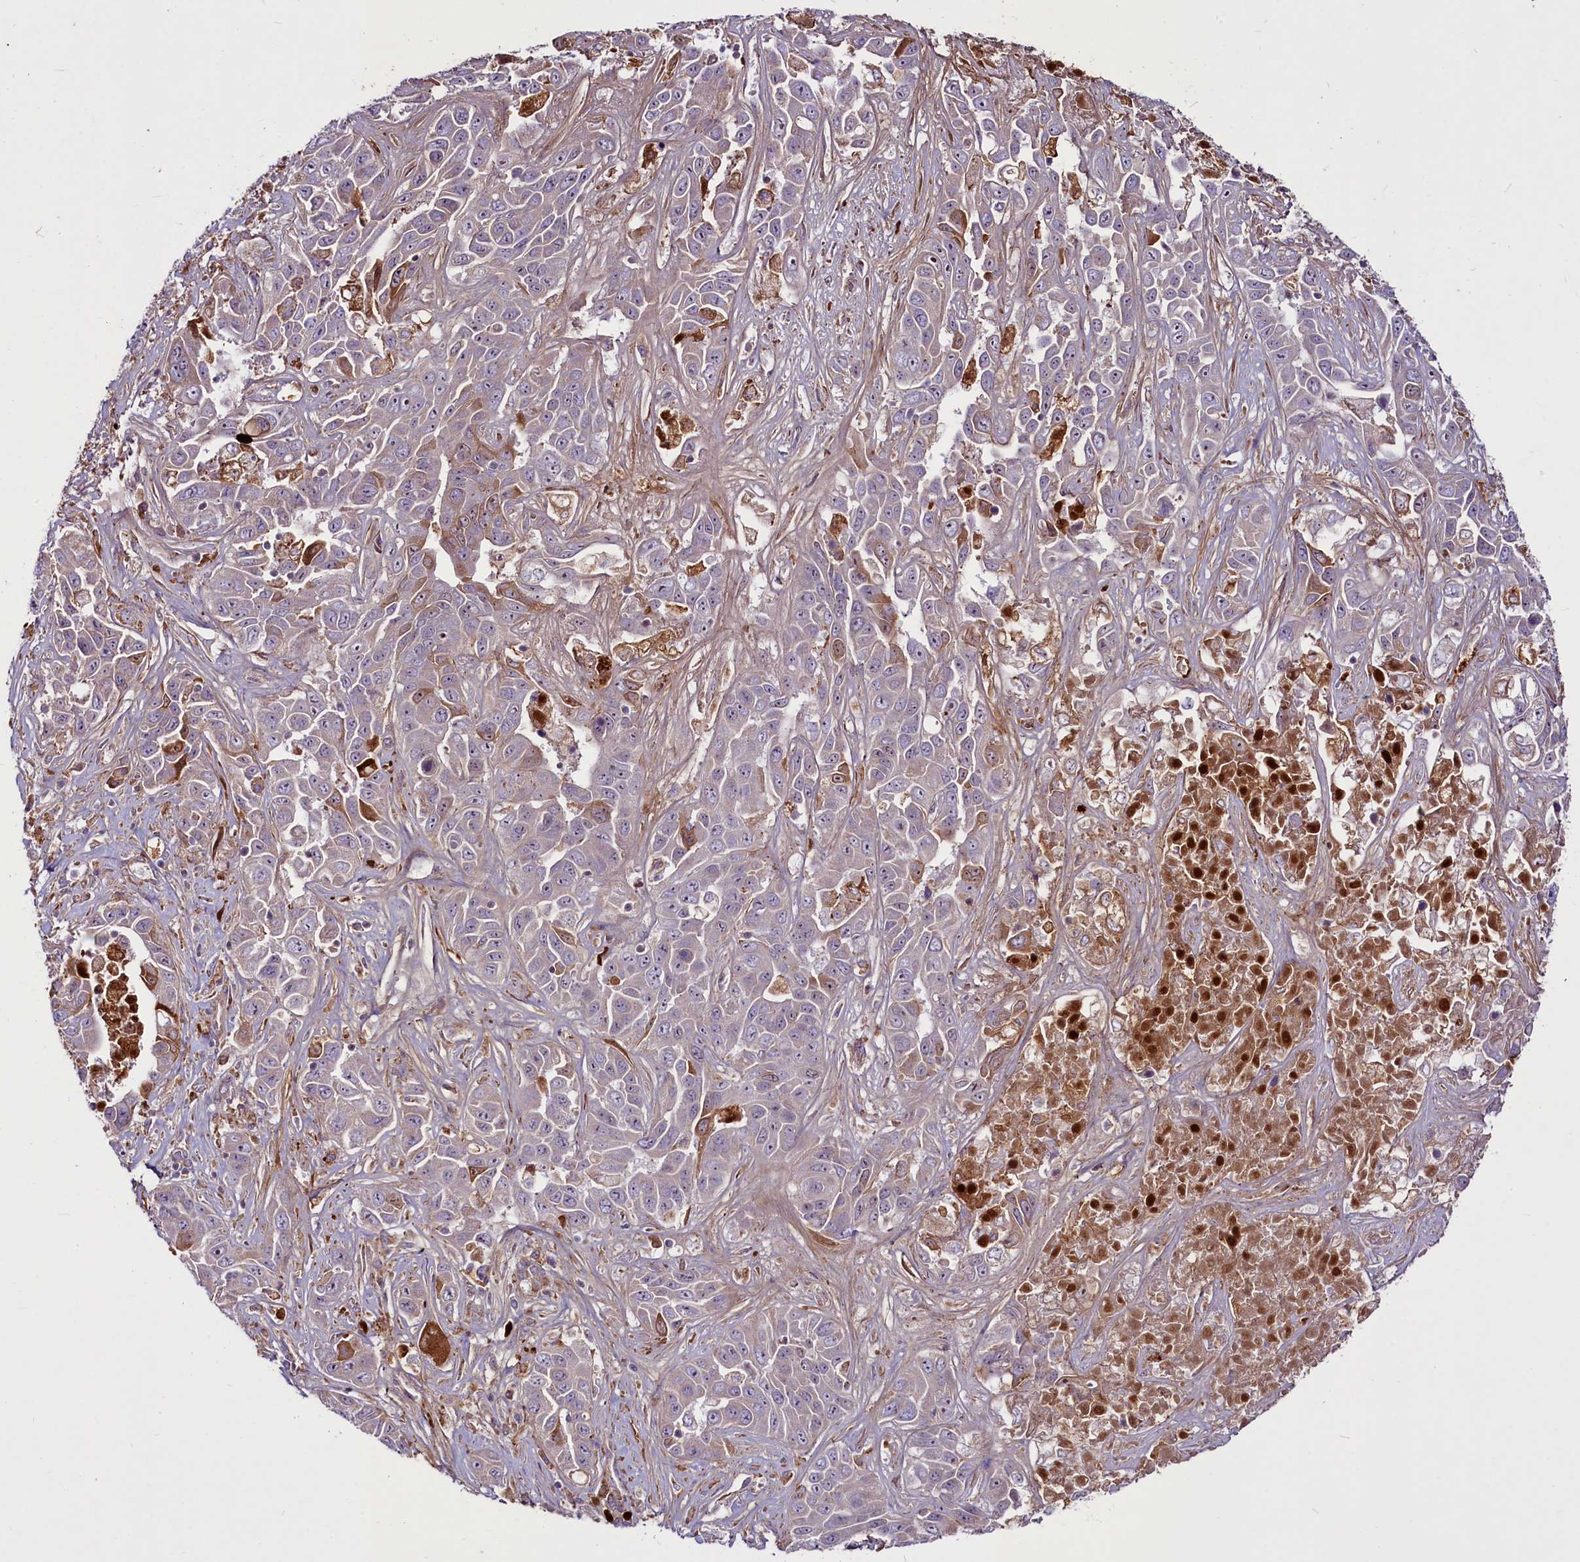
{"staining": {"intensity": "weak", "quantity": "<25%", "location": "cytoplasmic/membranous"}, "tissue": "liver cancer", "cell_type": "Tumor cells", "image_type": "cancer", "snomed": [{"axis": "morphology", "description": "Cholangiocarcinoma"}, {"axis": "topography", "description": "Liver"}], "caption": "Protein analysis of cholangiocarcinoma (liver) demonstrates no significant expression in tumor cells.", "gene": "RSBN1", "patient": {"sex": "female", "age": 52}}